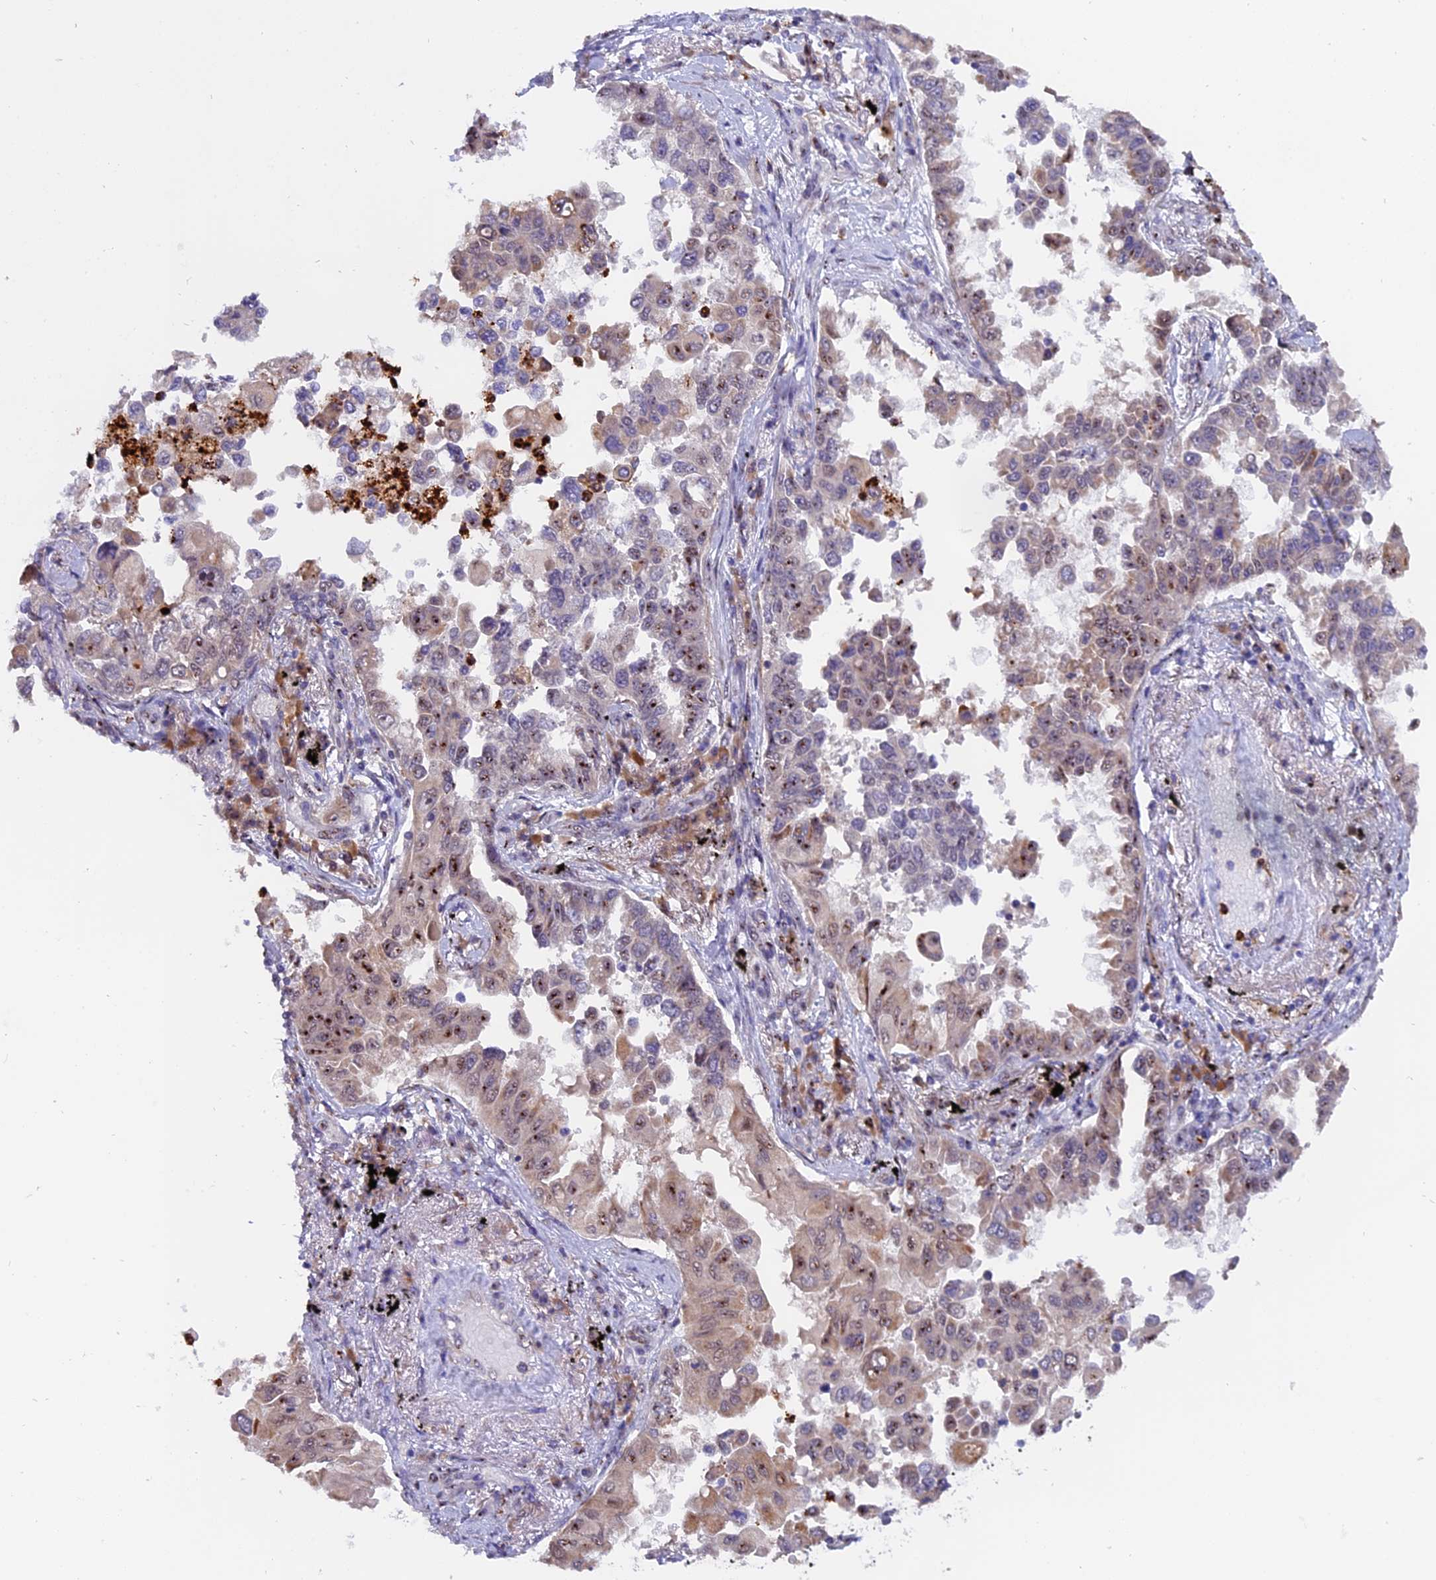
{"staining": {"intensity": "strong", "quantity": "25%-75%", "location": "nuclear"}, "tissue": "lung cancer", "cell_type": "Tumor cells", "image_type": "cancer", "snomed": [{"axis": "morphology", "description": "Adenocarcinoma, NOS"}, {"axis": "topography", "description": "Lung"}], "caption": "This image reveals IHC staining of human lung cancer (adenocarcinoma), with high strong nuclear staining in approximately 25%-75% of tumor cells.", "gene": "FAM118B", "patient": {"sex": "female", "age": 67}}